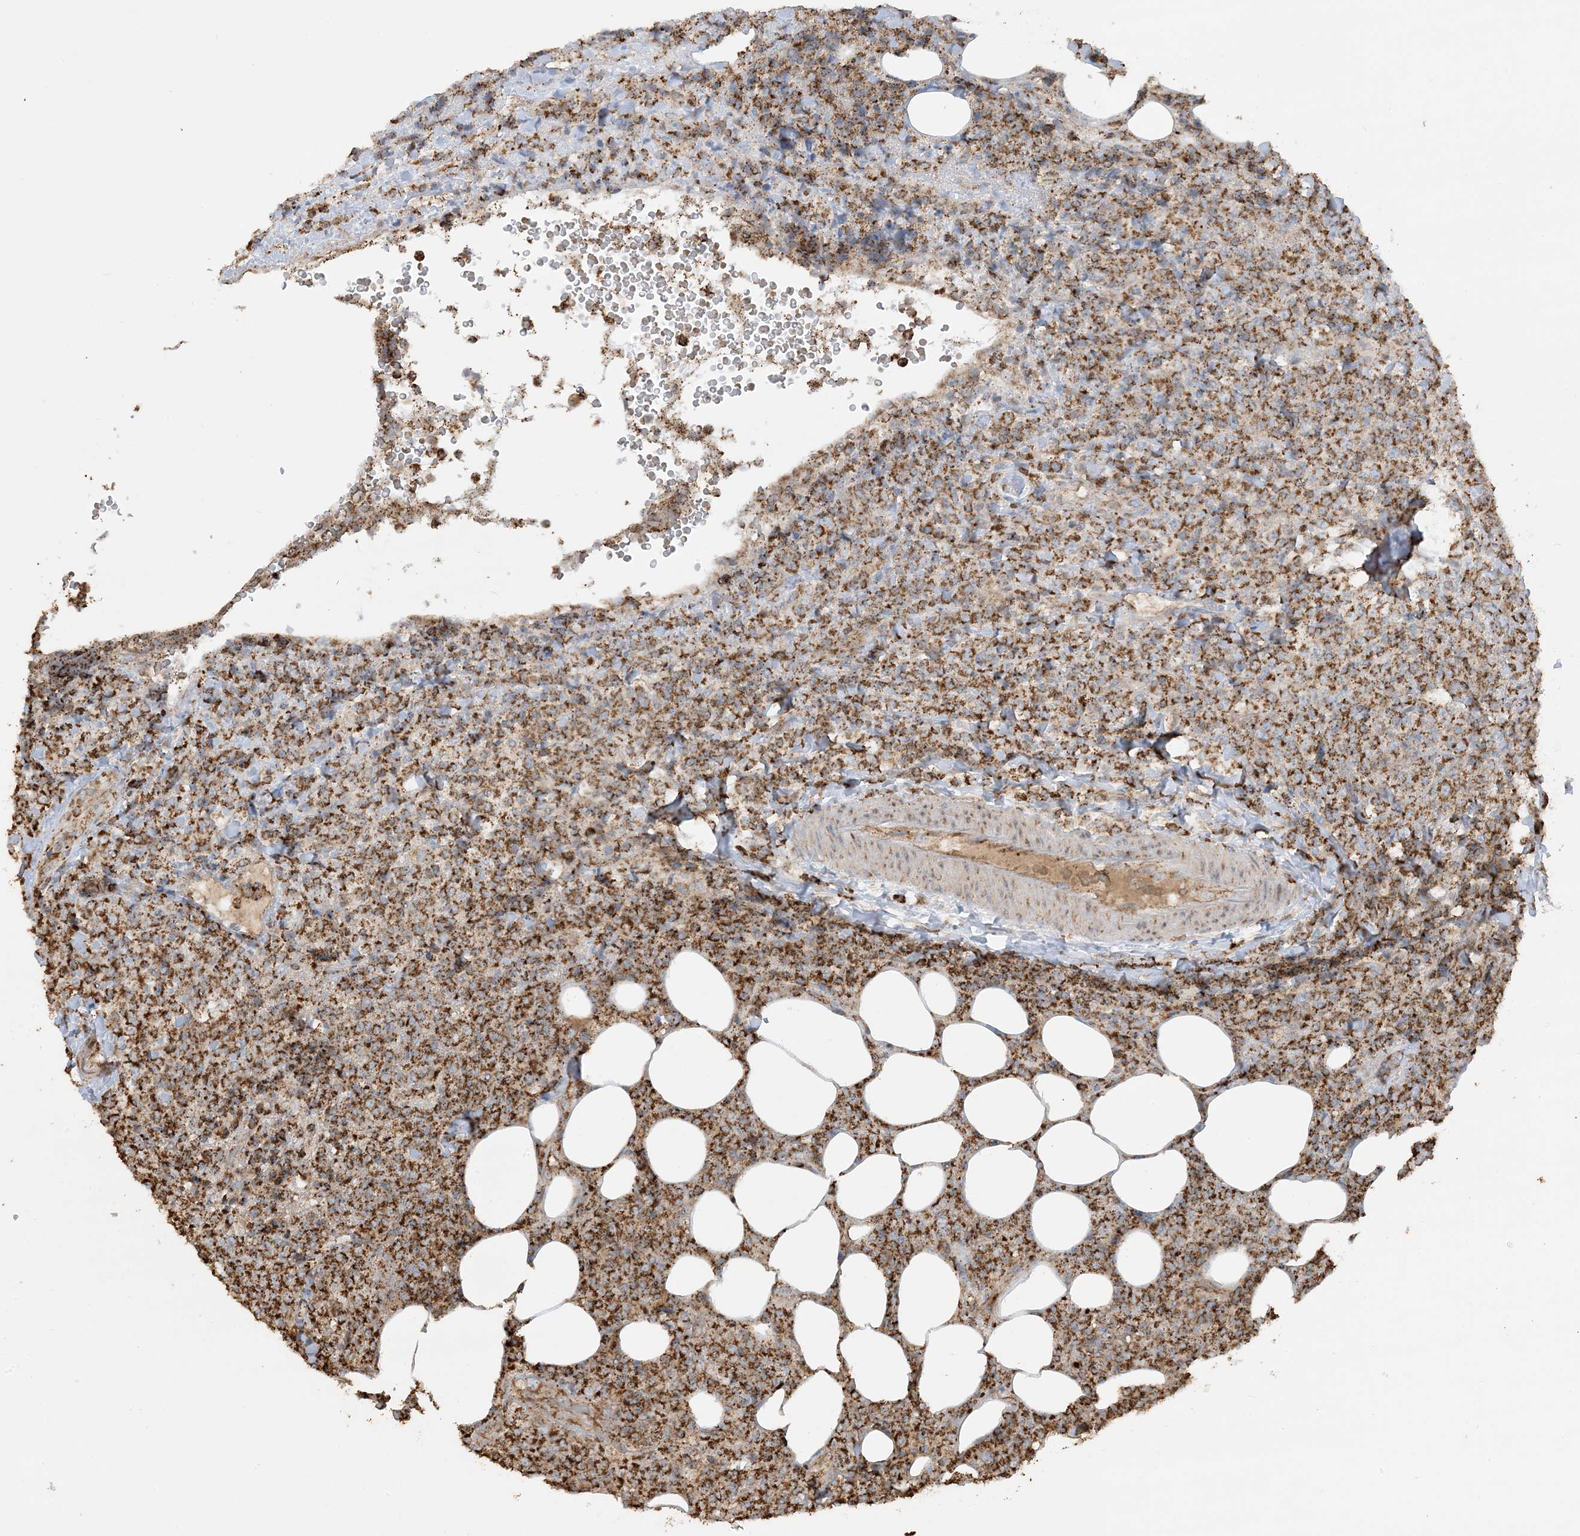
{"staining": {"intensity": "strong", "quantity": ">75%", "location": "cytoplasmic/membranous"}, "tissue": "lymphoma", "cell_type": "Tumor cells", "image_type": "cancer", "snomed": [{"axis": "morphology", "description": "Malignant lymphoma, non-Hodgkin's type, High grade"}, {"axis": "topography", "description": "Lymph node"}], "caption": "Protein staining of malignant lymphoma, non-Hodgkin's type (high-grade) tissue shows strong cytoplasmic/membranous staining in about >75% of tumor cells. (Stains: DAB (3,3'-diaminobenzidine) in brown, nuclei in blue, Microscopy: brightfield microscopy at high magnification).", "gene": "AGA", "patient": {"sex": "male", "age": 13}}